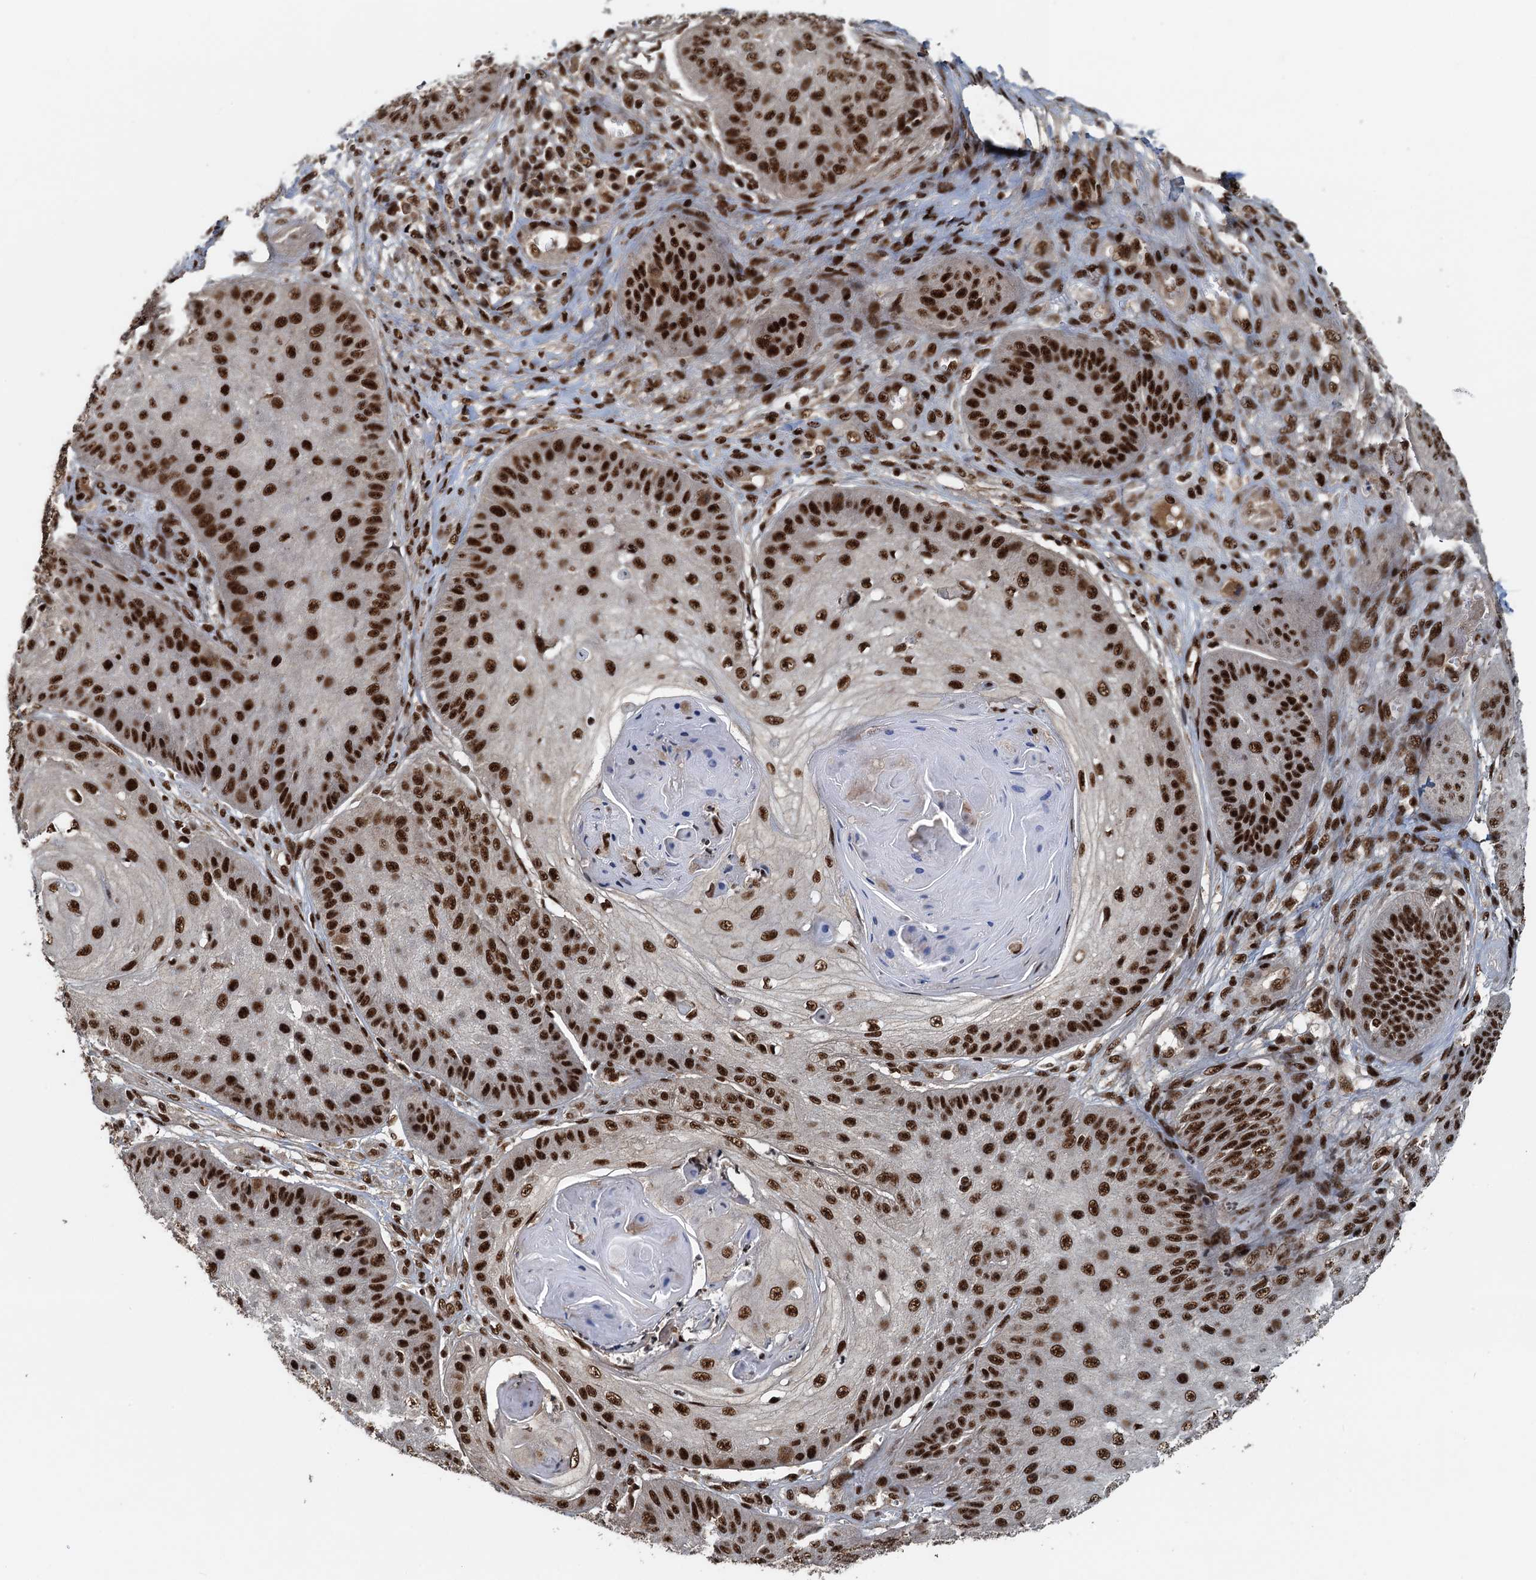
{"staining": {"intensity": "strong", "quantity": ">75%", "location": "nuclear"}, "tissue": "skin cancer", "cell_type": "Tumor cells", "image_type": "cancer", "snomed": [{"axis": "morphology", "description": "Squamous cell carcinoma, NOS"}, {"axis": "topography", "description": "Skin"}], "caption": "Strong nuclear positivity for a protein is present in approximately >75% of tumor cells of skin cancer (squamous cell carcinoma) using immunohistochemistry (IHC).", "gene": "ZC3H18", "patient": {"sex": "male", "age": 70}}